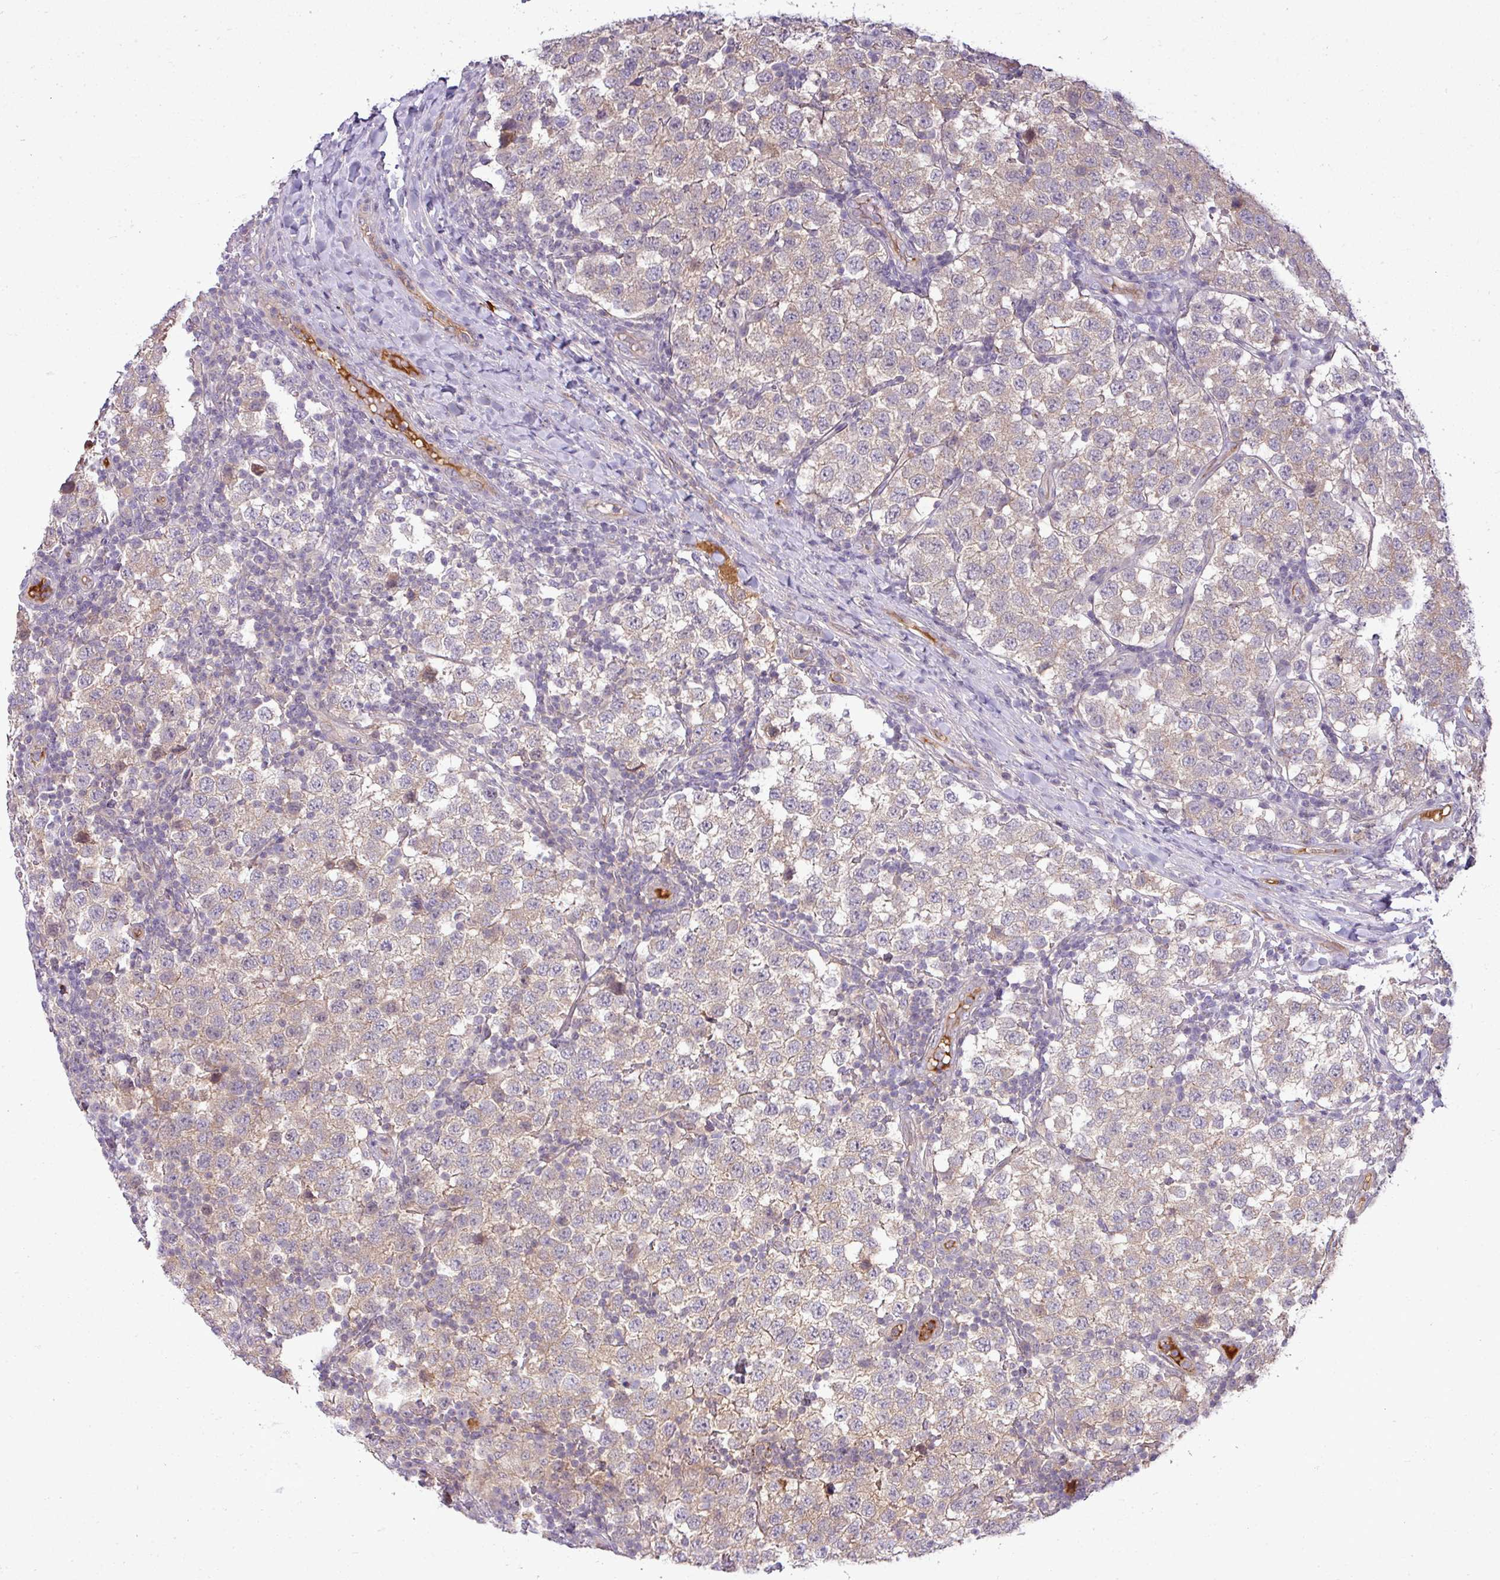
{"staining": {"intensity": "weak", "quantity": ">75%", "location": "cytoplasmic/membranous"}, "tissue": "testis cancer", "cell_type": "Tumor cells", "image_type": "cancer", "snomed": [{"axis": "morphology", "description": "Seminoma, NOS"}, {"axis": "topography", "description": "Testis"}], "caption": "Weak cytoplasmic/membranous expression is appreciated in about >75% of tumor cells in testis seminoma.", "gene": "APOM", "patient": {"sex": "male", "age": 34}}